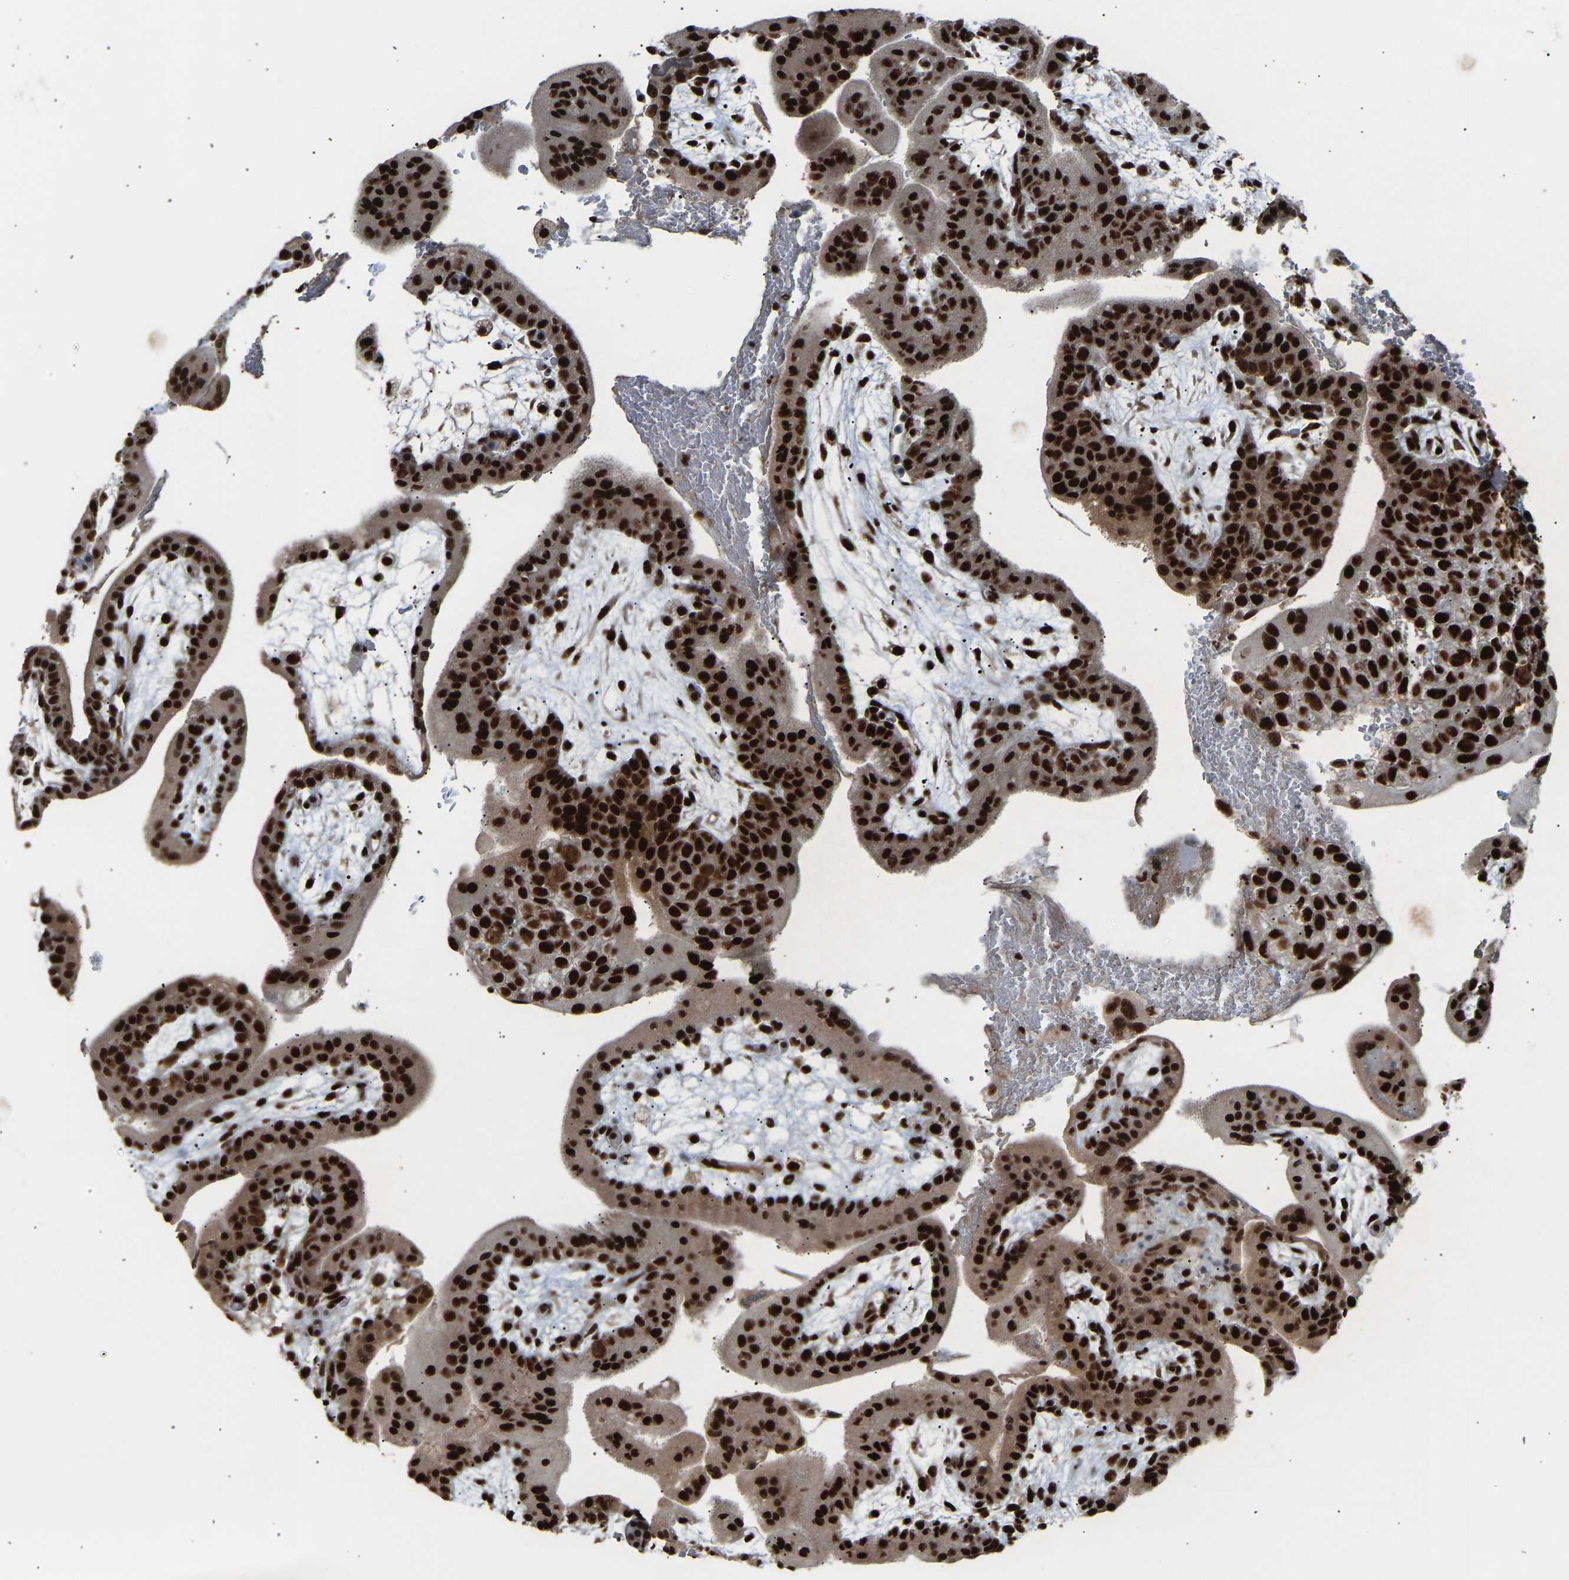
{"staining": {"intensity": "strong", "quantity": ">75%", "location": "nuclear"}, "tissue": "placenta", "cell_type": "Decidual cells", "image_type": "normal", "snomed": [{"axis": "morphology", "description": "Normal tissue, NOS"}, {"axis": "topography", "description": "Placenta"}], "caption": "Placenta stained with a protein marker exhibits strong staining in decidual cells.", "gene": "ALYREF", "patient": {"sex": "female", "age": 35}}